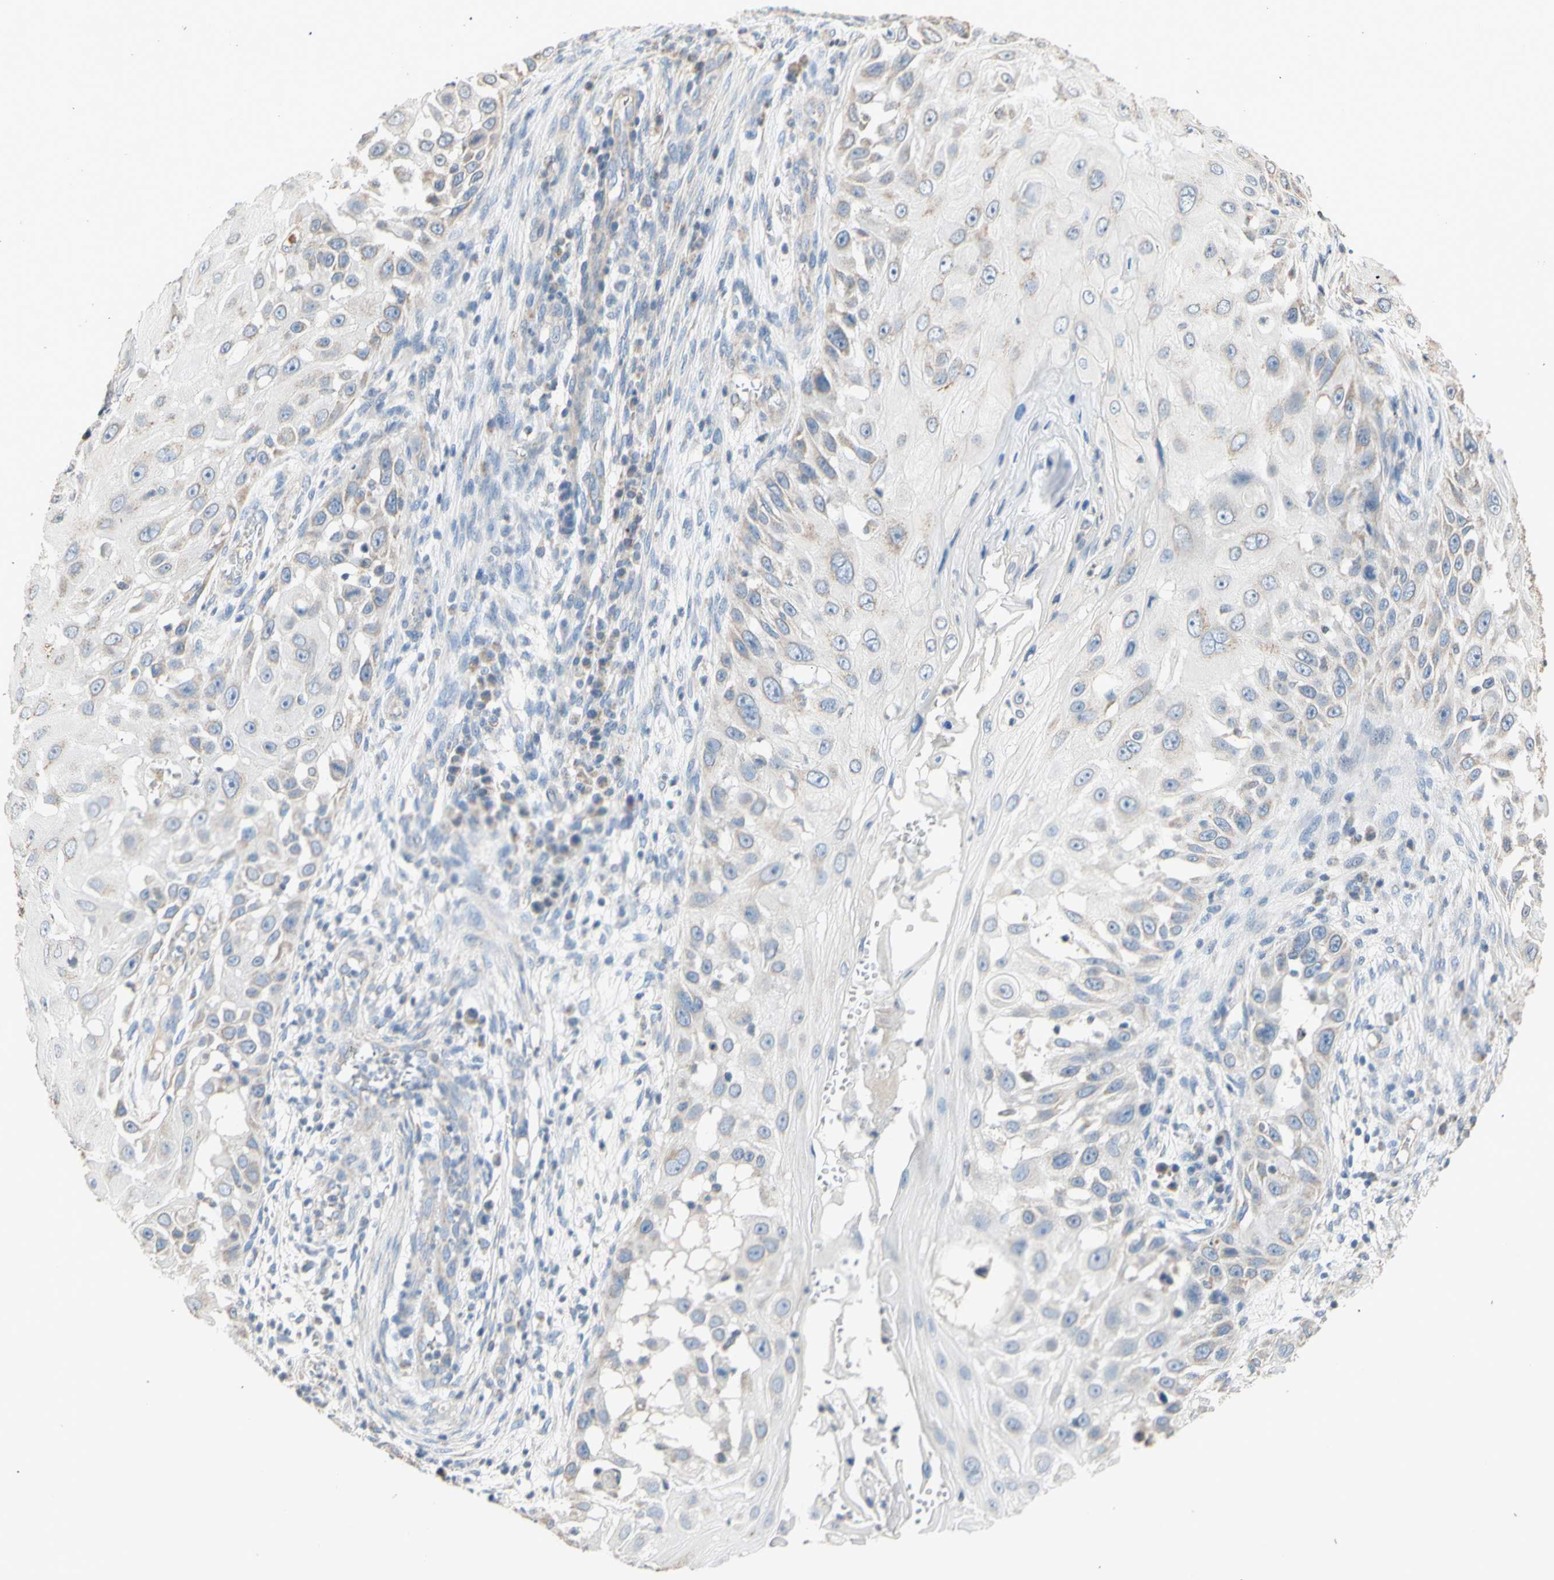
{"staining": {"intensity": "weak", "quantity": "25%-75%", "location": "cytoplasmic/membranous"}, "tissue": "skin cancer", "cell_type": "Tumor cells", "image_type": "cancer", "snomed": [{"axis": "morphology", "description": "Squamous cell carcinoma, NOS"}, {"axis": "topography", "description": "Skin"}], "caption": "IHC micrograph of neoplastic tissue: human skin cancer stained using IHC shows low levels of weak protein expression localized specifically in the cytoplasmic/membranous of tumor cells, appearing as a cytoplasmic/membranous brown color.", "gene": "PTGIS", "patient": {"sex": "female", "age": 44}}